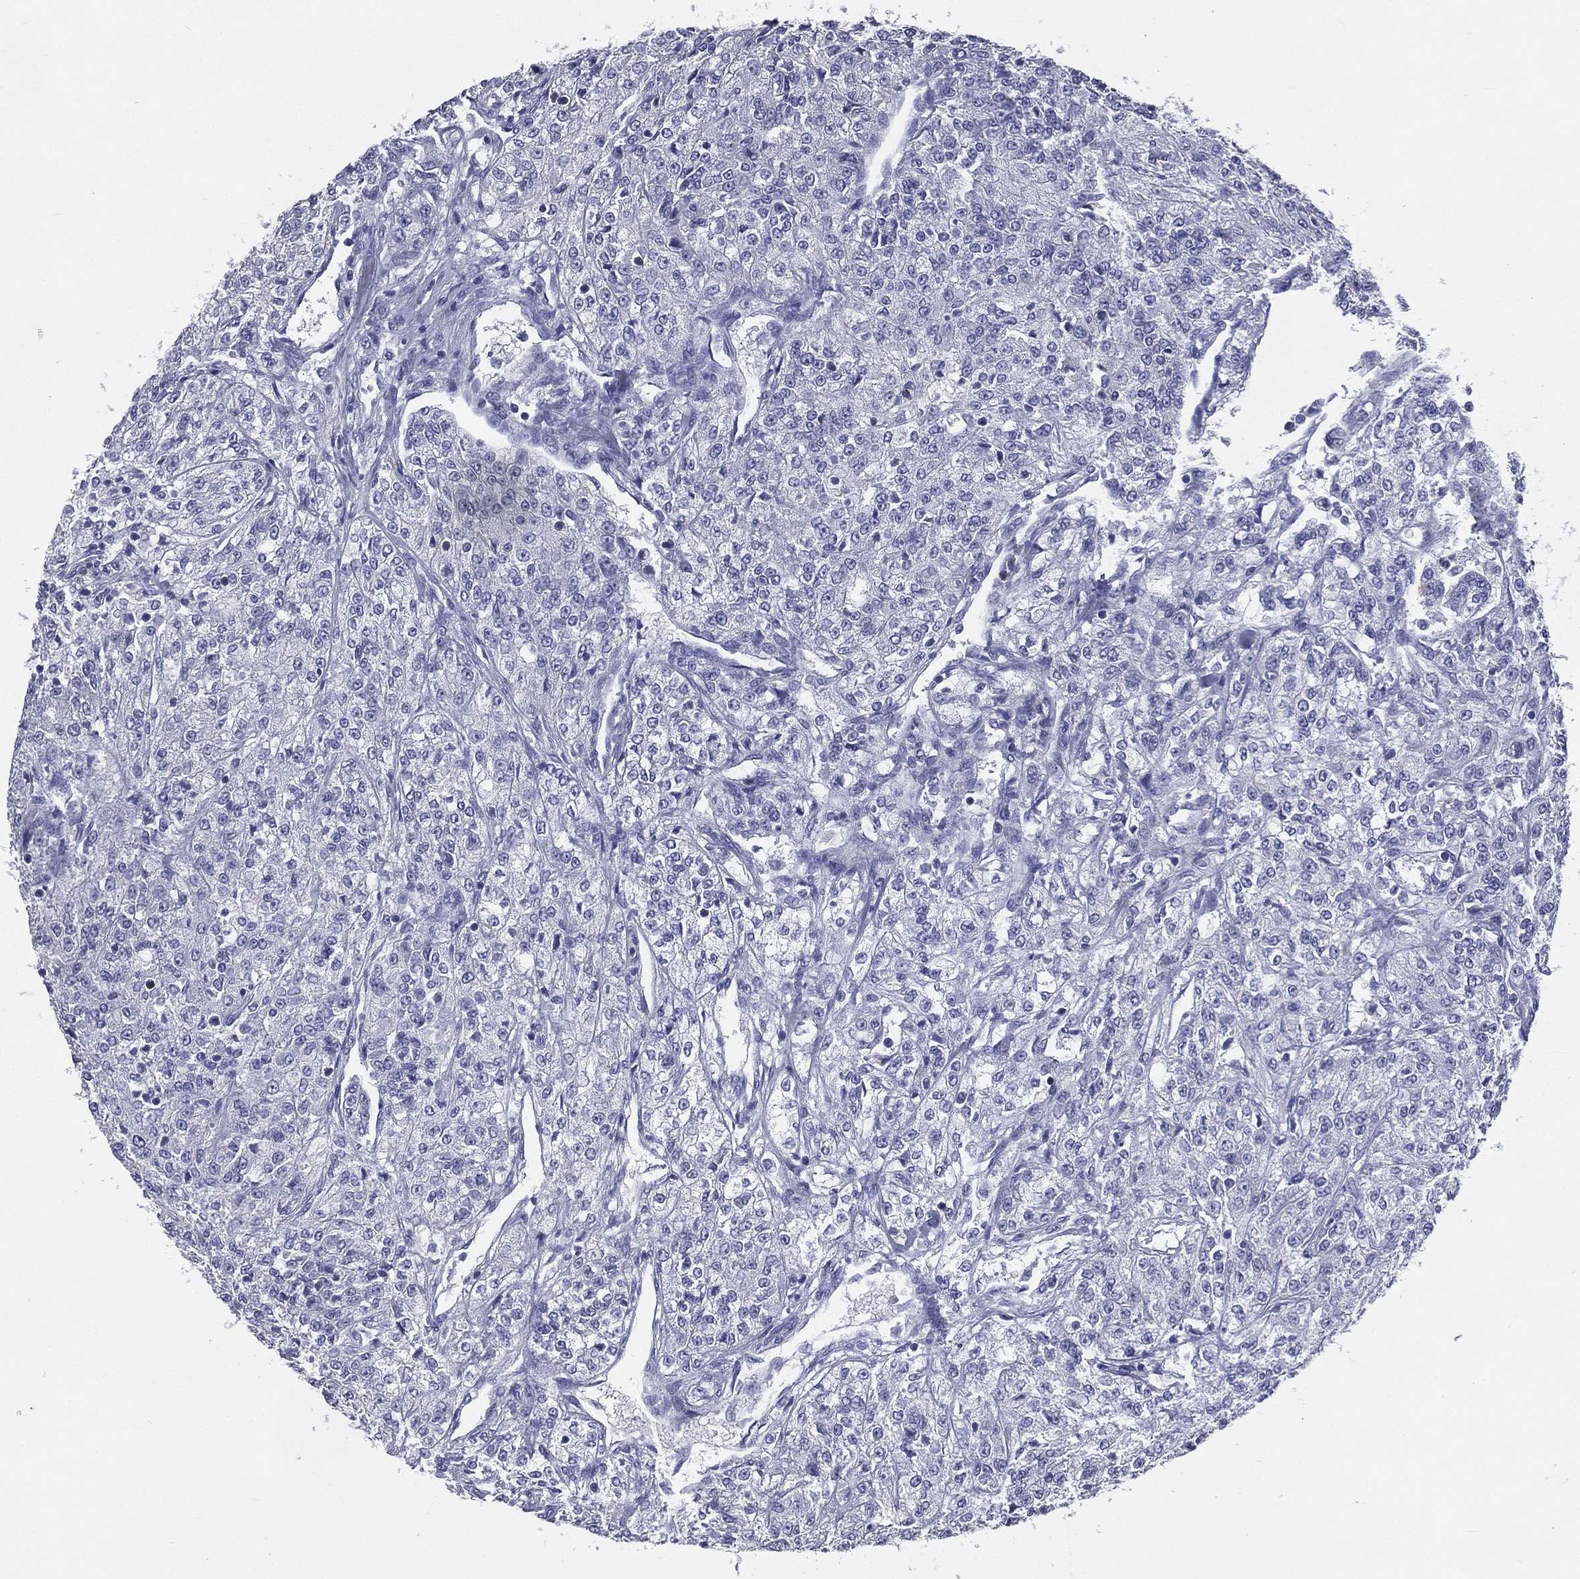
{"staining": {"intensity": "negative", "quantity": "none", "location": "none"}, "tissue": "renal cancer", "cell_type": "Tumor cells", "image_type": "cancer", "snomed": [{"axis": "morphology", "description": "Adenocarcinoma, NOS"}, {"axis": "topography", "description": "Kidney"}], "caption": "Immunohistochemistry photomicrograph of neoplastic tissue: renal cancer stained with DAB shows no significant protein staining in tumor cells.", "gene": "IFT27", "patient": {"sex": "female", "age": 63}}